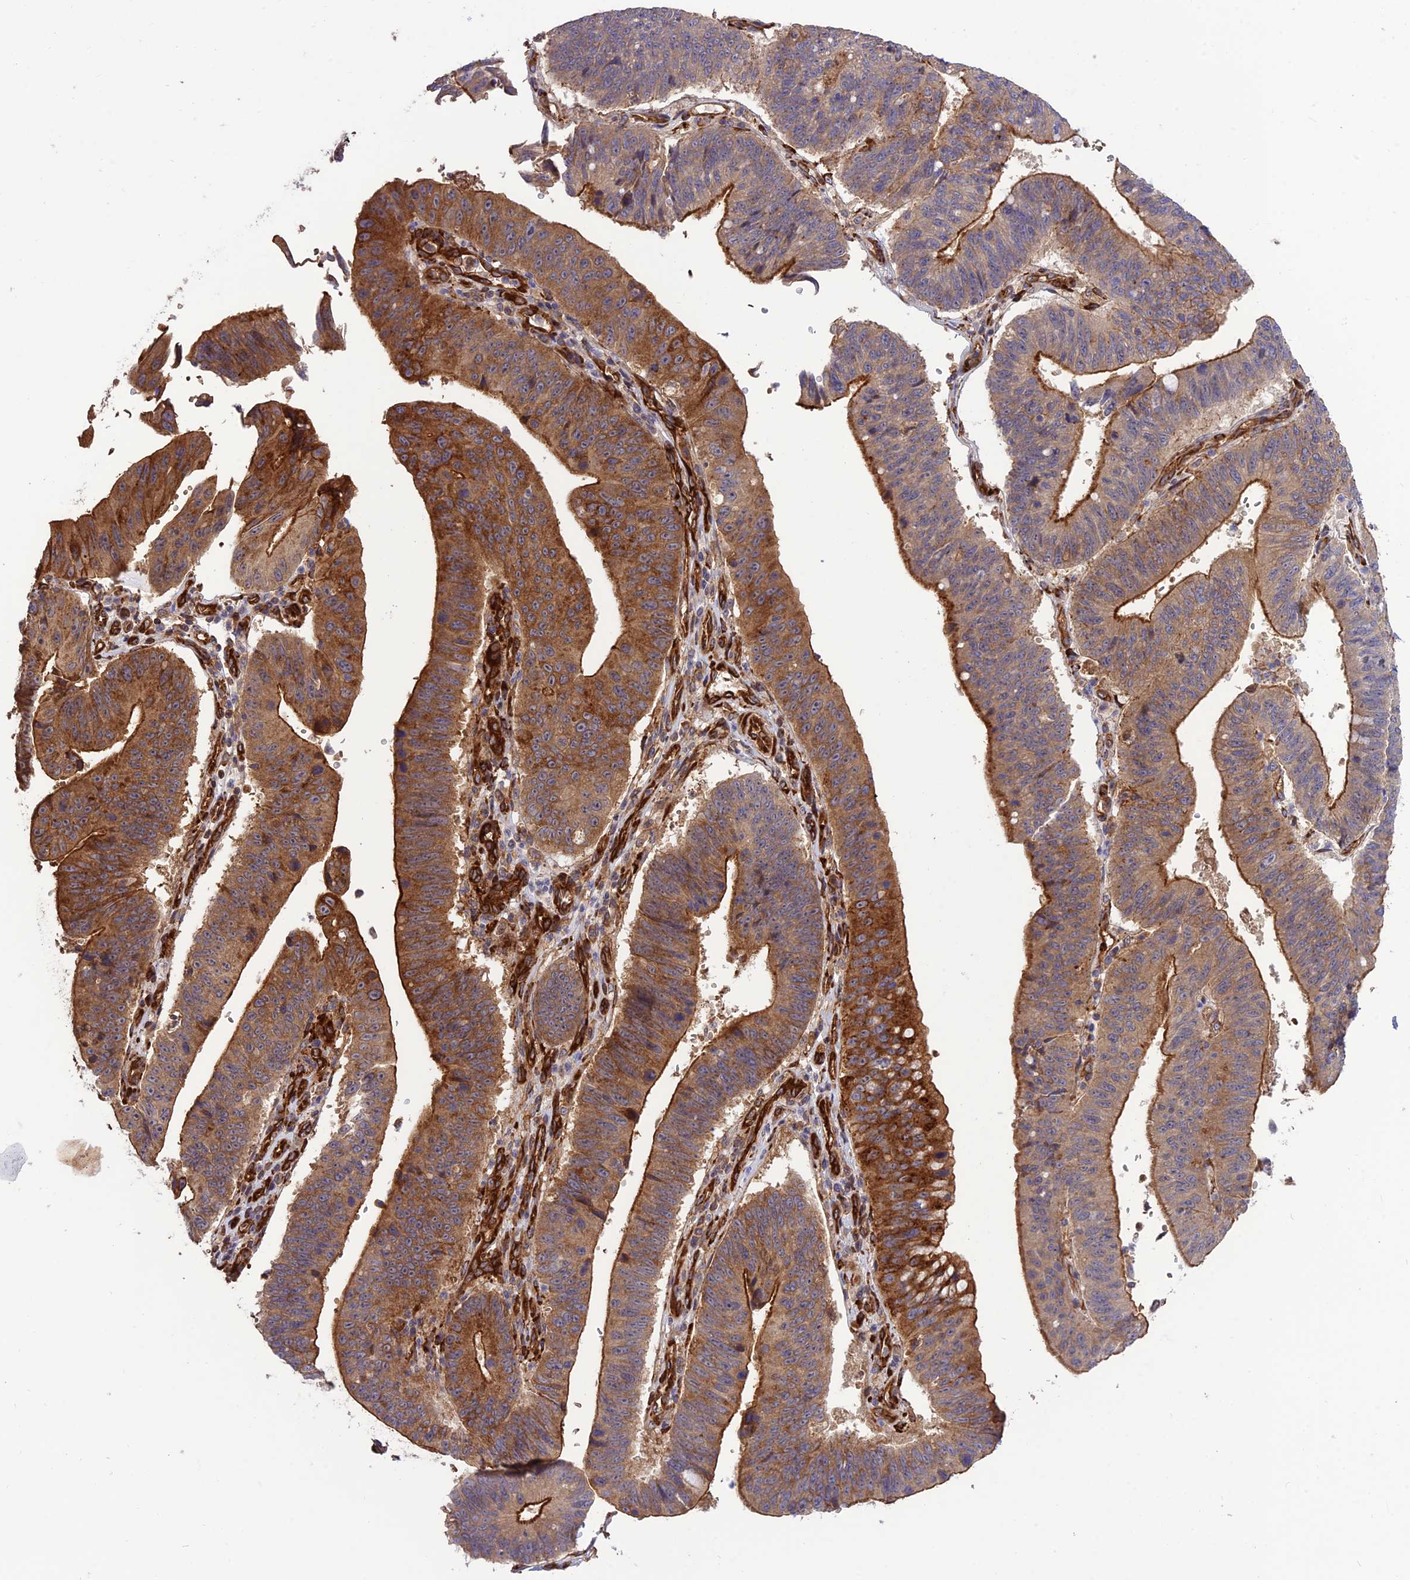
{"staining": {"intensity": "strong", "quantity": ">75%", "location": "cytoplasmic/membranous"}, "tissue": "stomach cancer", "cell_type": "Tumor cells", "image_type": "cancer", "snomed": [{"axis": "morphology", "description": "Adenocarcinoma, NOS"}, {"axis": "topography", "description": "Stomach"}], "caption": "Immunohistochemistry staining of stomach cancer (adenocarcinoma), which reveals high levels of strong cytoplasmic/membranous expression in approximately >75% of tumor cells indicating strong cytoplasmic/membranous protein staining. The staining was performed using DAB (brown) for protein detection and nuclei were counterstained in hematoxylin (blue).", "gene": "CRTAP", "patient": {"sex": "male", "age": 59}}